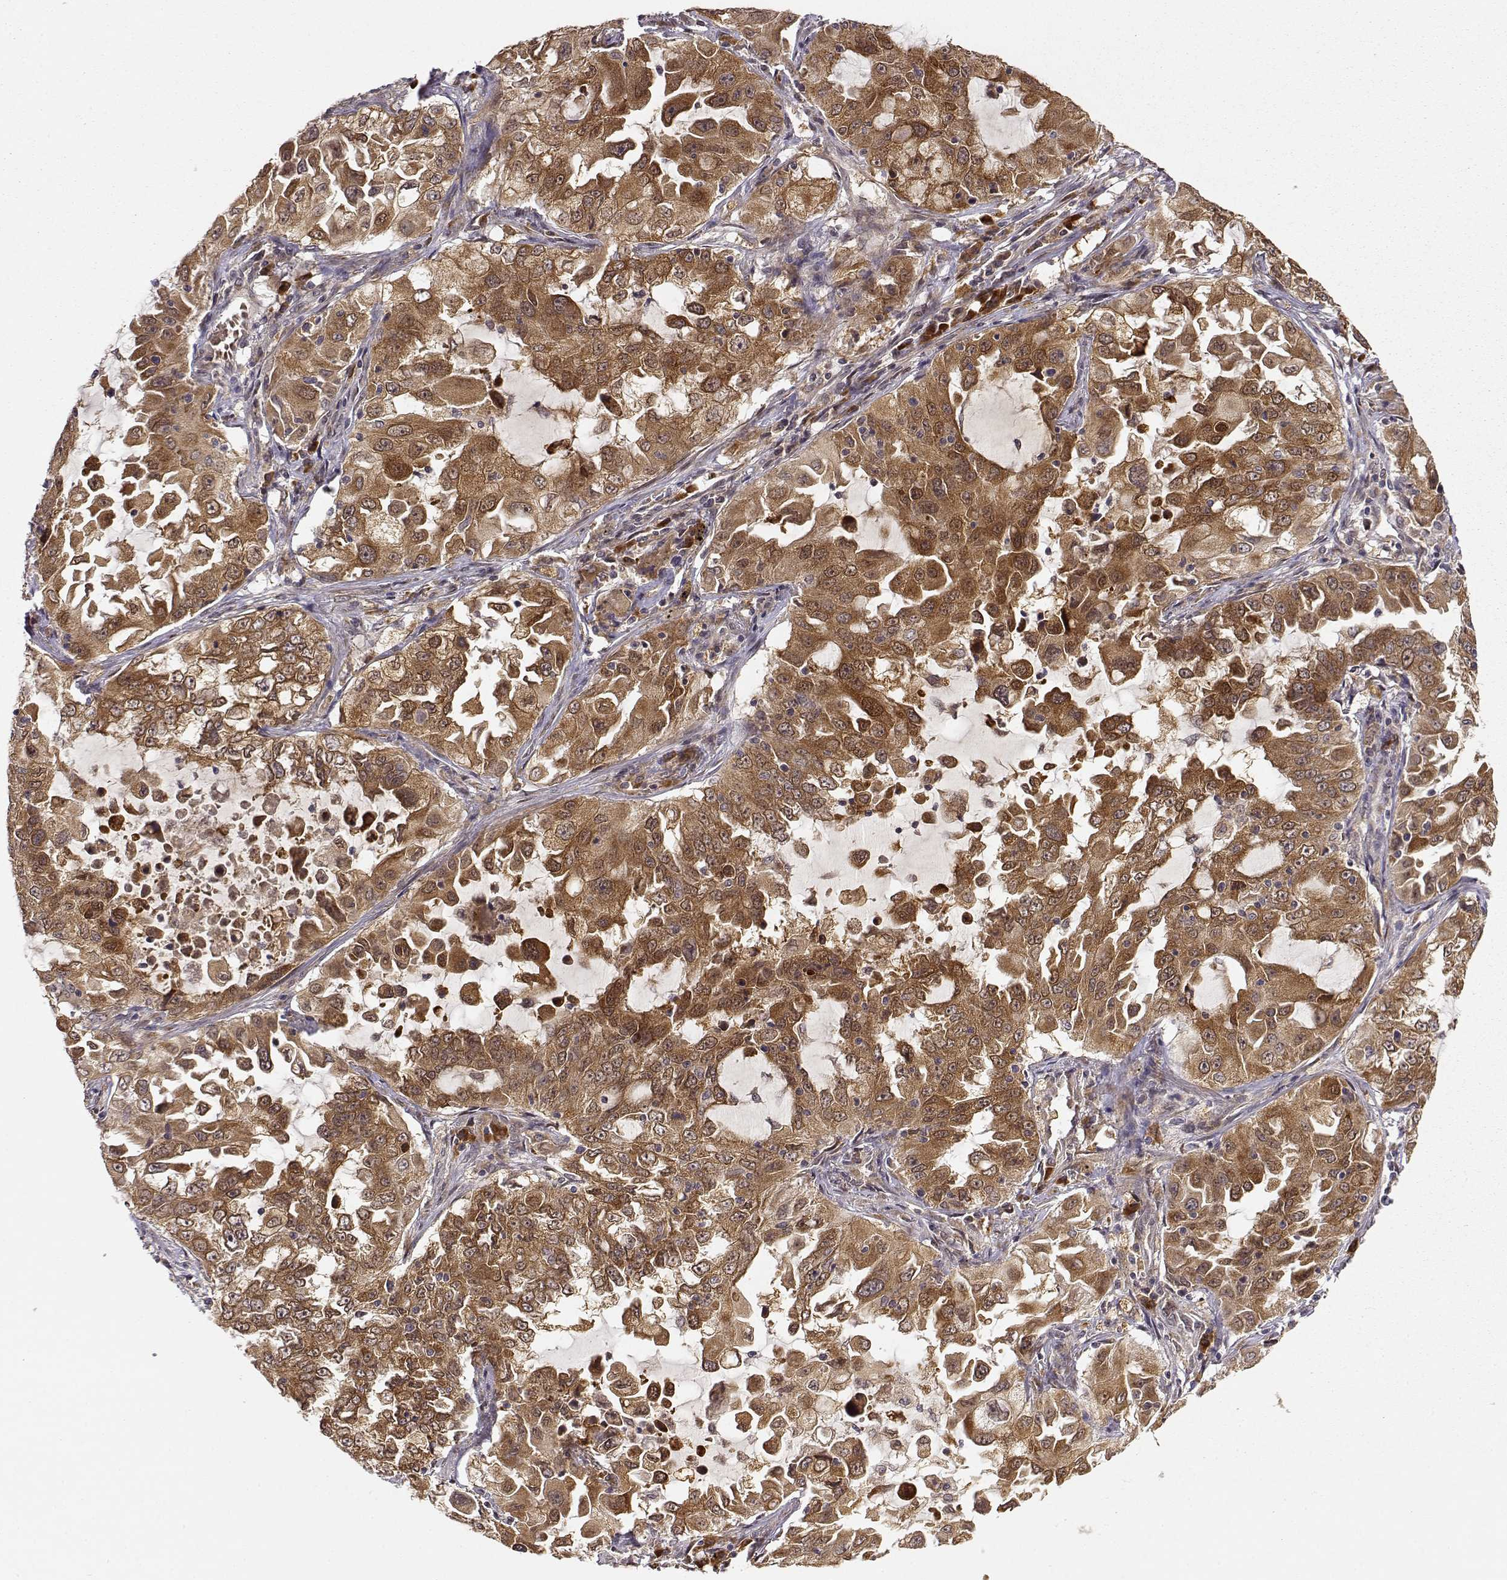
{"staining": {"intensity": "moderate", "quantity": ">75%", "location": "cytoplasmic/membranous"}, "tissue": "lung cancer", "cell_type": "Tumor cells", "image_type": "cancer", "snomed": [{"axis": "morphology", "description": "Adenocarcinoma, NOS"}, {"axis": "topography", "description": "Lung"}], "caption": "This is an image of IHC staining of lung cancer (adenocarcinoma), which shows moderate expression in the cytoplasmic/membranous of tumor cells.", "gene": "ERGIC2", "patient": {"sex": "female", "age": 61}}